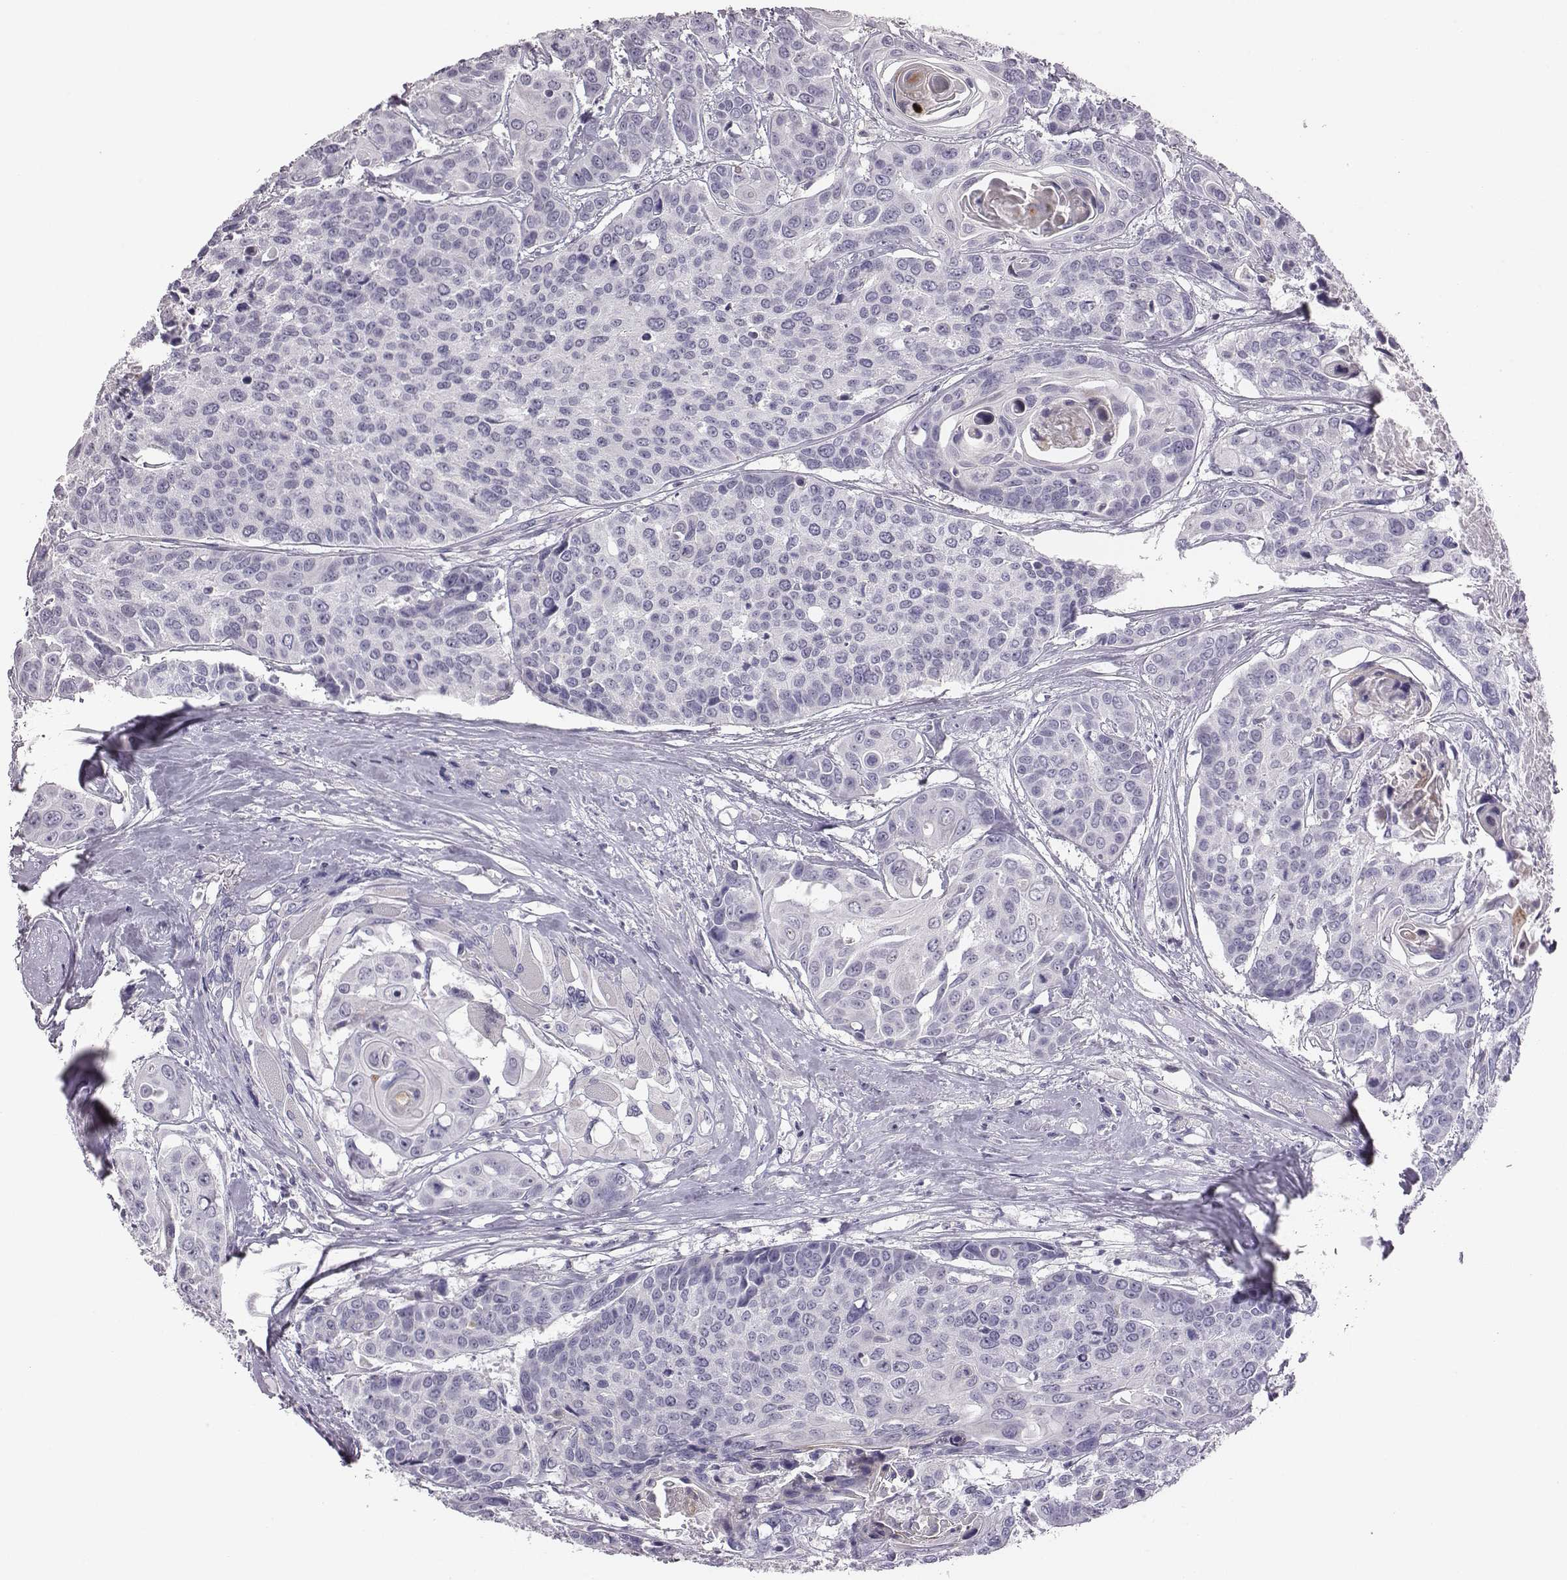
{"staining": {"intensity": "negative", "quantity": "none", "location": "none"}, "tissue": "head and neck cancer", "cell_type": "Tumor cells", "image_type": "cancer", "snomed": [{"axis": "morphology", "description": "Squamous cell carcinoma, NOS"}, {"axis": "topography", "description": "Oral tissue"}, {"axis": "topography", "description": "Head-Neck"}], "caption": "Tumor cells show no significant protein staining in head and neck cancer (squamous cell carcinoma).", "gene": "ADAM7", "patient": {"sex": "male", "age": 56}}